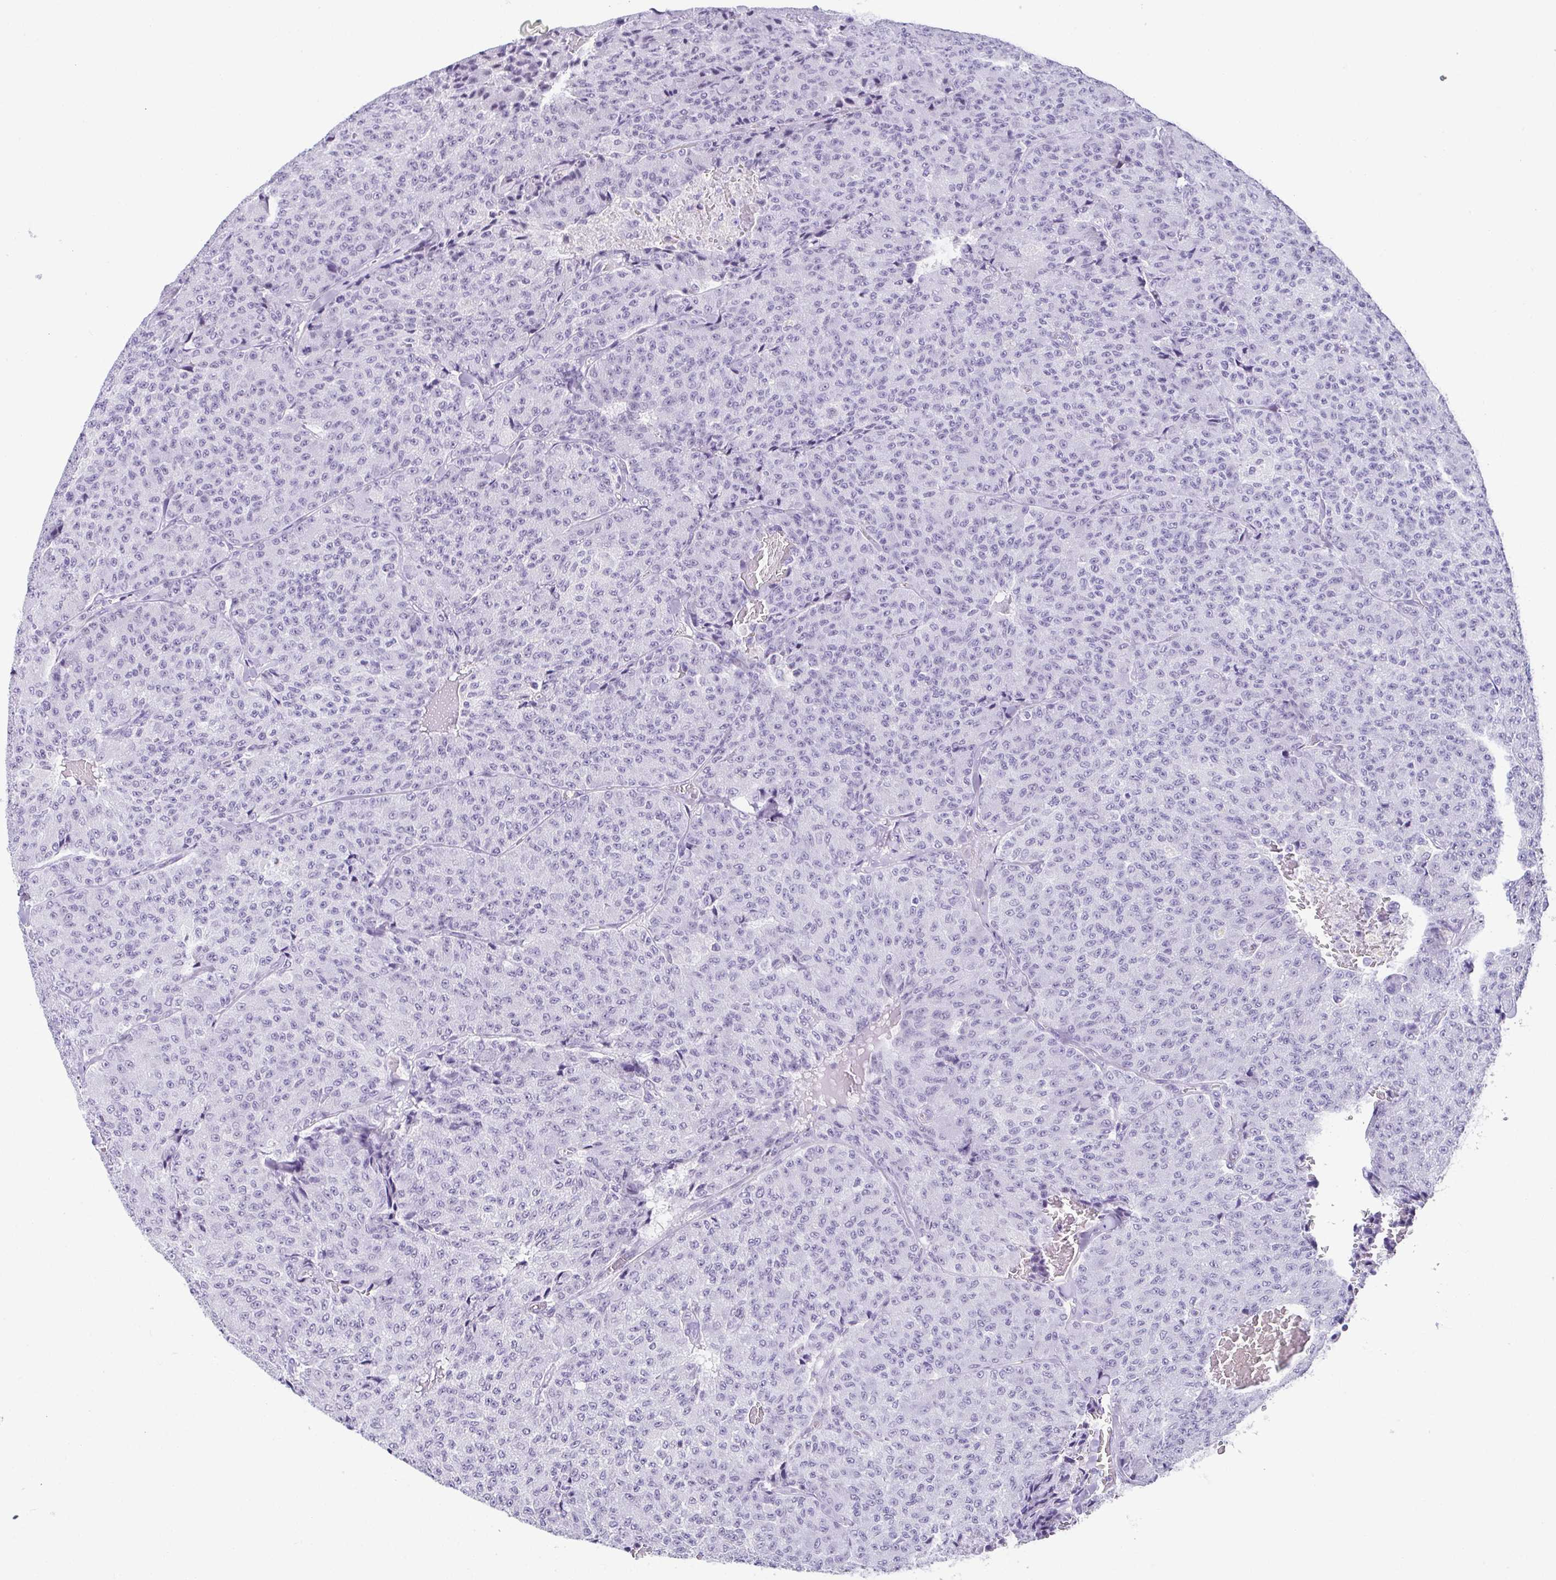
{"staining": {"intensity": "negative", "quantity": "none", "location": "none"}, "tissue": "carcinoid", "cell_type": "Tumor cells", "image_type": "cancer", "snomed": [{"axis": "morphology", "description": "Carcinoid, malignant, NOS"}, {"axis": "topography", "description": "Lung"}], "caption": "Tumor cells show no significant staining in malignant carcinoid.", "gene": "ESX1", "patient": {"sex": "male", "age": 71}}